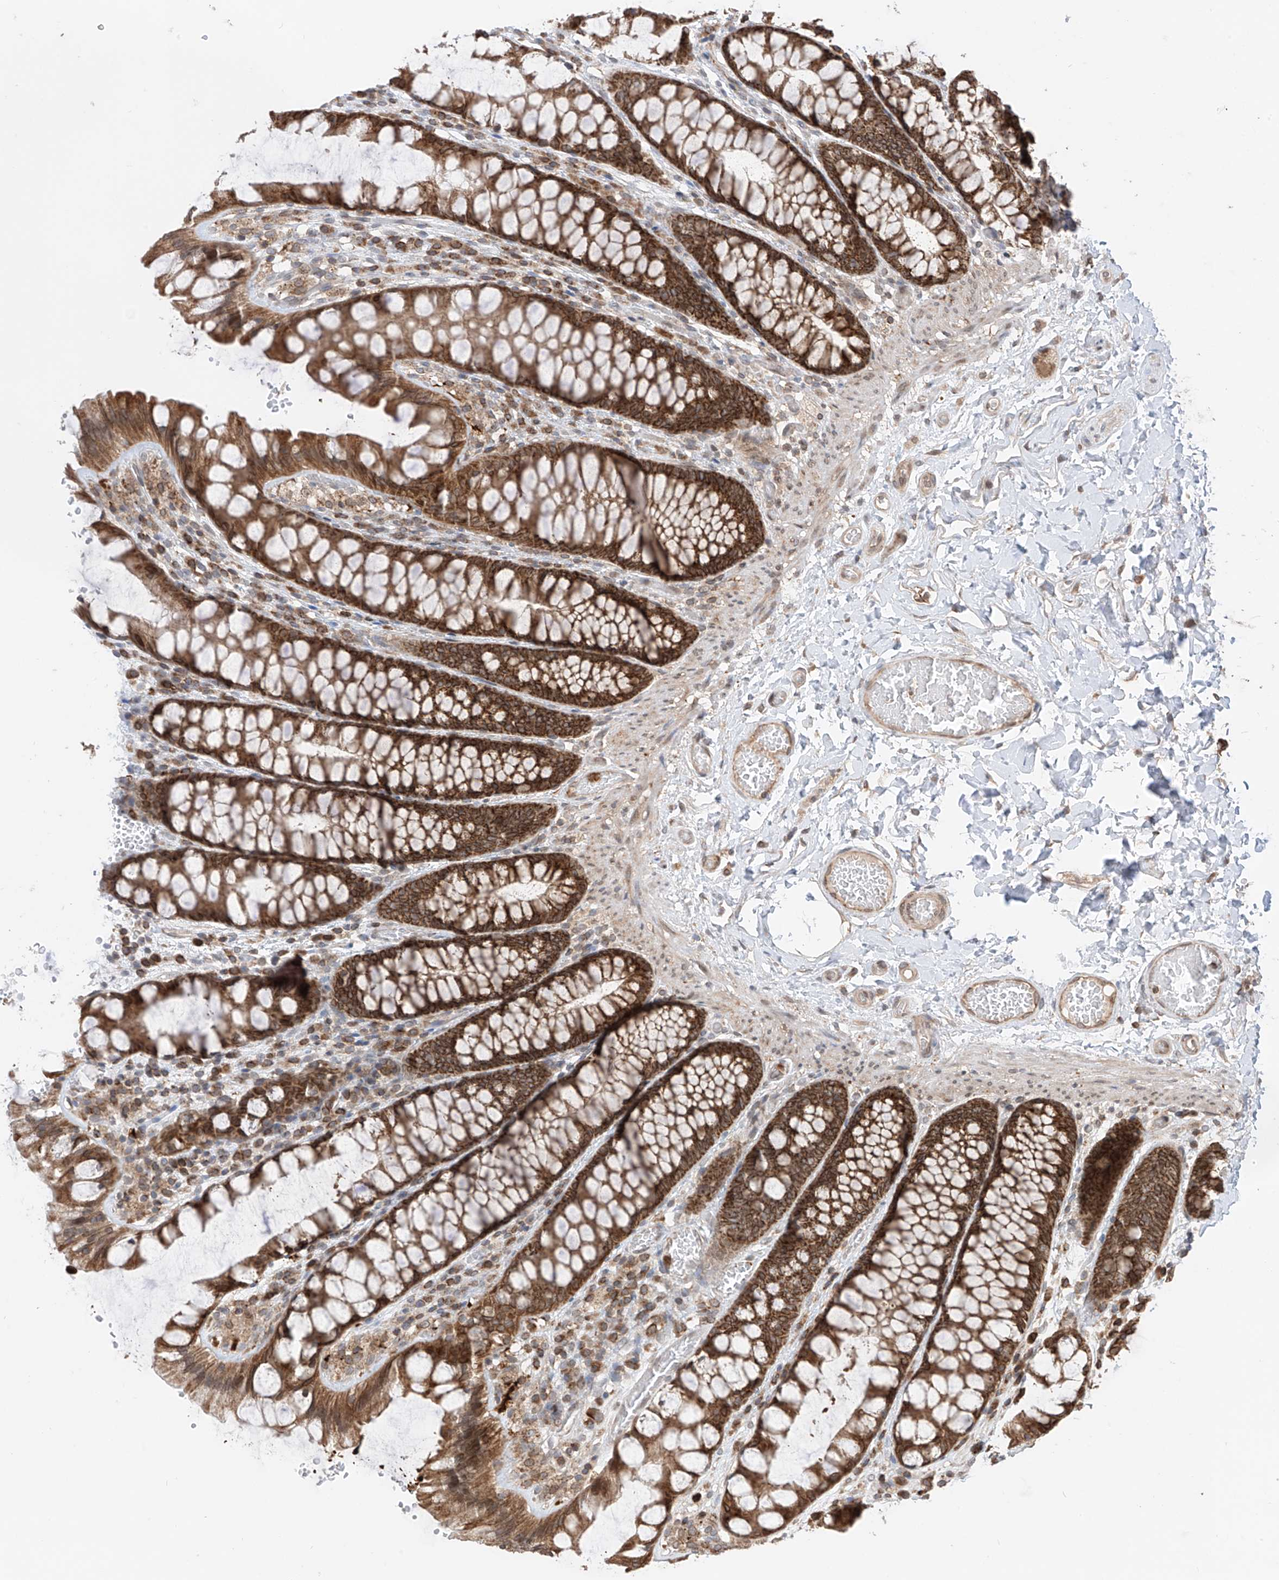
{"staining": {"intensity": "weak", "quantity": ">75%", "location": "cytoplasmic/membranous"}, "tissue": "colon", "cell_type": "Endothelial cells", "image_type": "normal", "snomed": [{"axis": "morphology", "description": "Normal tissue, NOS"}, {"axis": "topography", "description": "Colon"}], "caption": "An image of human colon stained for a protein exhibits weak cytoplasmic/membranous brown staining in endothelial cells. (Brightfield microscopy of DAB IHC at high magnification).", "gene": "AHCTF1", "patient": {"sex": "male", "age": 47}}